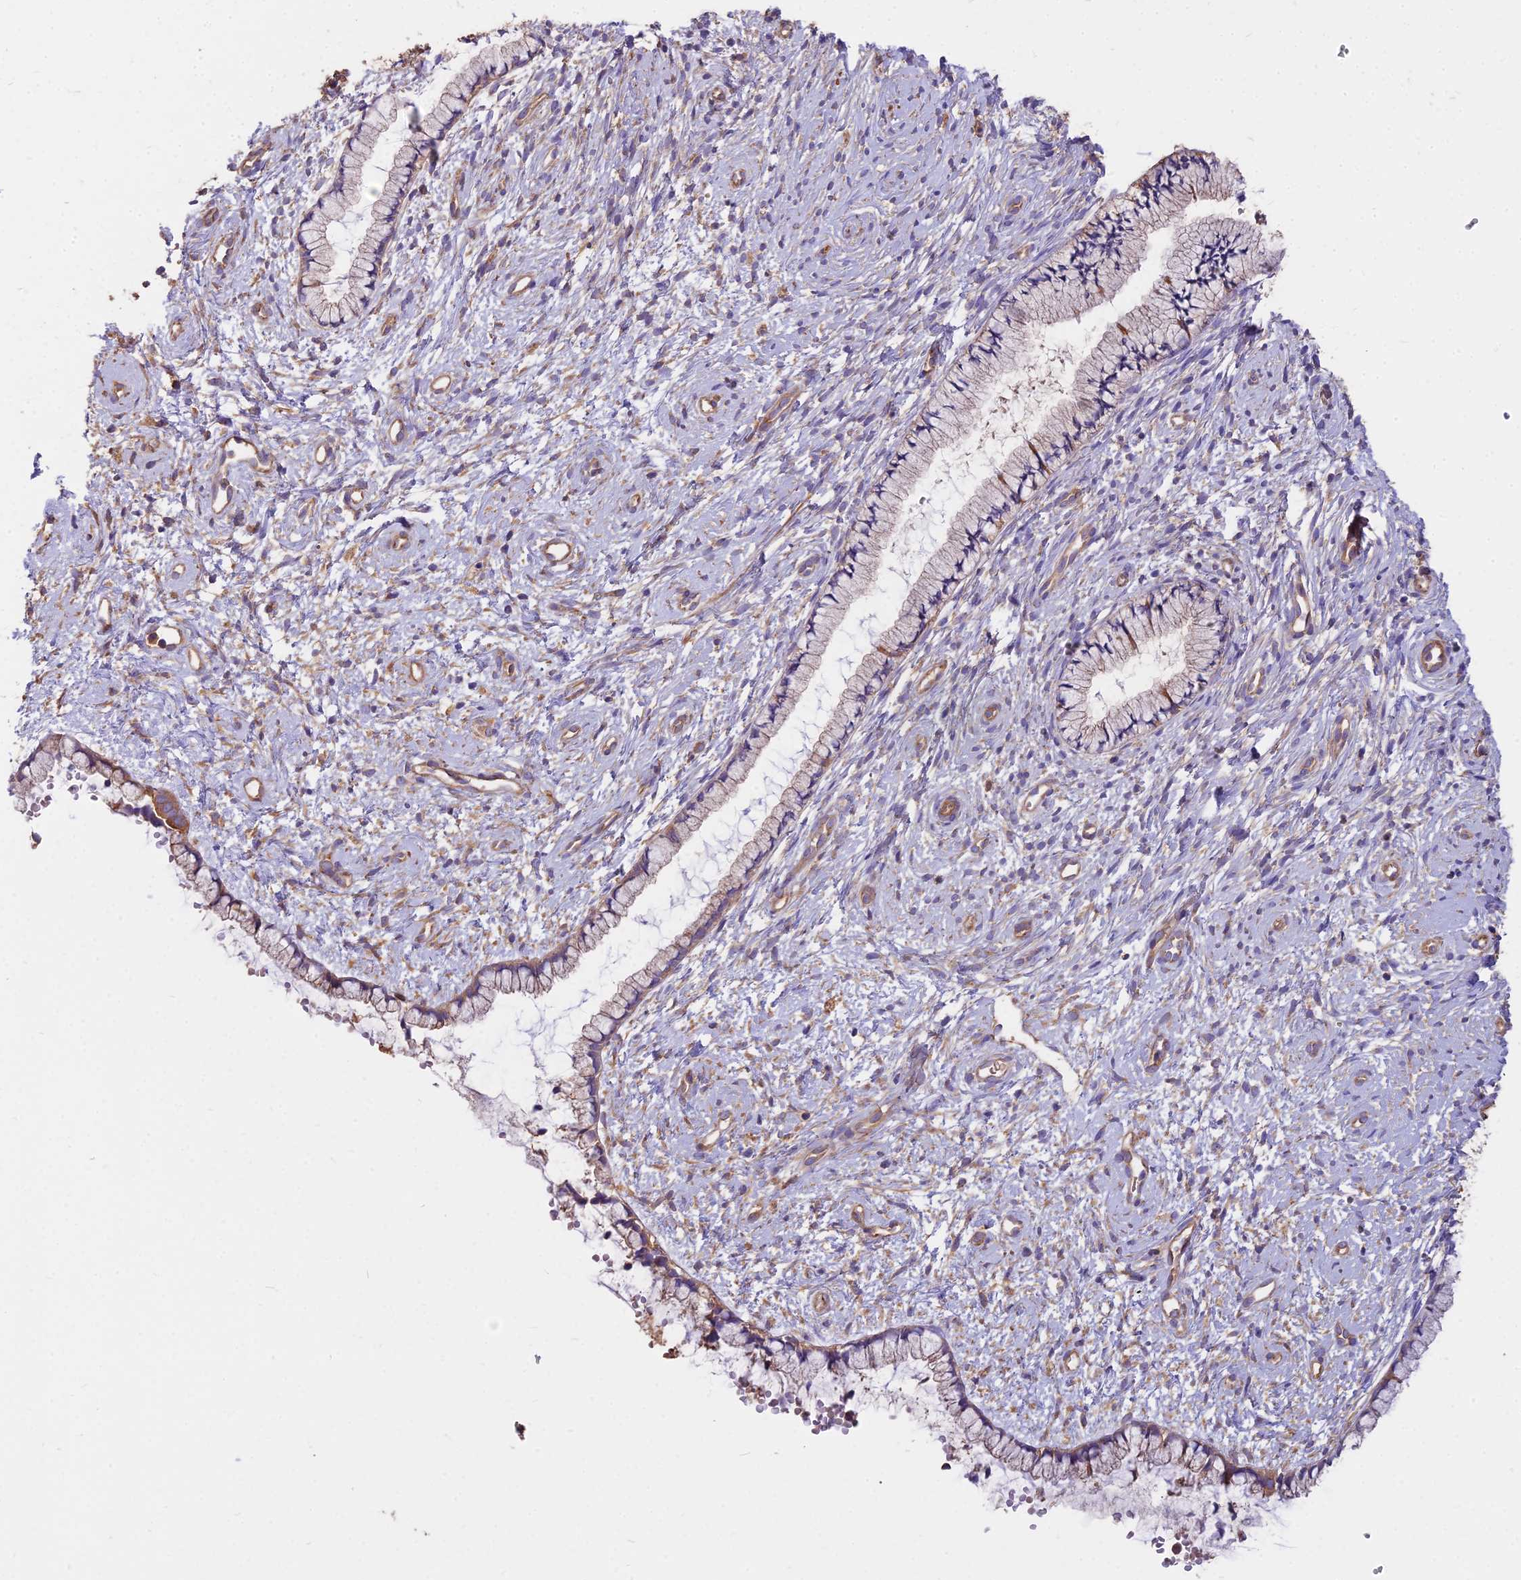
{"staining": {"intensity": "moderate", "quantity": "25%-75%", "location": "cytoplasmic/membranous"}, "tissue": "cervix", "cell_type": "Glandular cells", "image_type": "normal", "snomed": [{"axis": "morphology", "description": "Normal tissue, NOS"}, {"axis": "topography", "description": "Cervix"}], "caption": "Benign cervix was stained to show a protein in brown. There is medium levels of moderate cytoplasmic/membranous expression in about 25%-75% of glandular cells.", "gene": "DCTN3", "patient": {"sex": "female", "age": 57}}